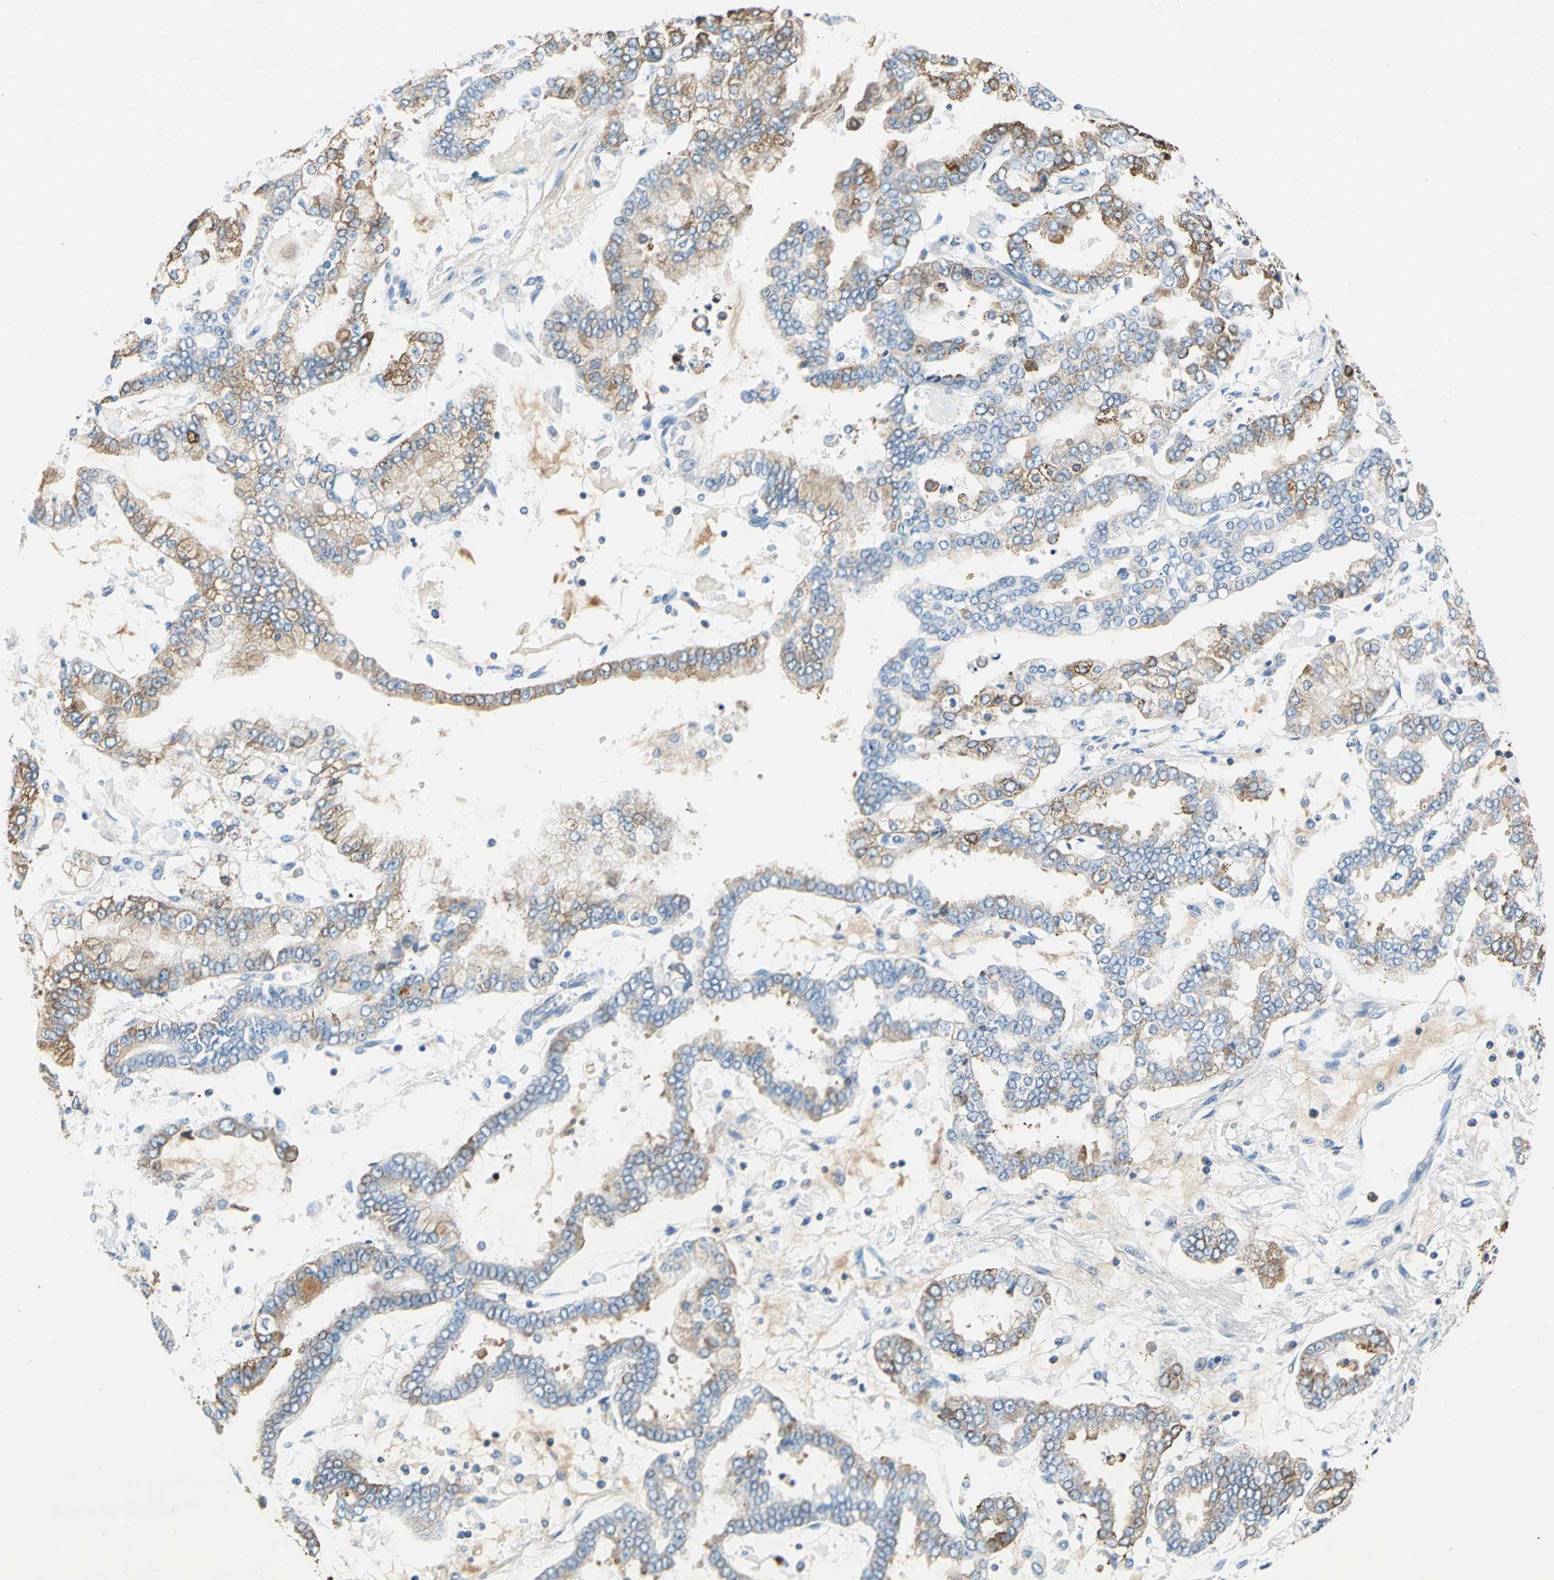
{"staining": {"intensity": "moderate", "quantity": ">75%", "location": "cytoplasmic/membranous"}, "tissue": "stomach cancer", "cell_type": "Tumor cells", "image_type": "cancer", "snomed": [{"axis": "morphology", "description": "Normal tissue, NOS"}, {"axis": "morphology", "description": "Adenocarcinoma, NOS"}, {"axis": "topography", "description": "Stomach, upper"}, {"axis": "topography", "description": "Stomach"}], "caption": "IHC micrograph of neoplastic tissue: human stomach cancer stained using immunohistochemistry (IHC) demonstrates medium levels of moderate protein expression localized specifically in the cytoplasmic/membranous of tumor cells, appearing as a cytoplasmic/membranous brown color.", "gene": "SEPTIN6", "patient": {"sex": "male", "age": 76}}